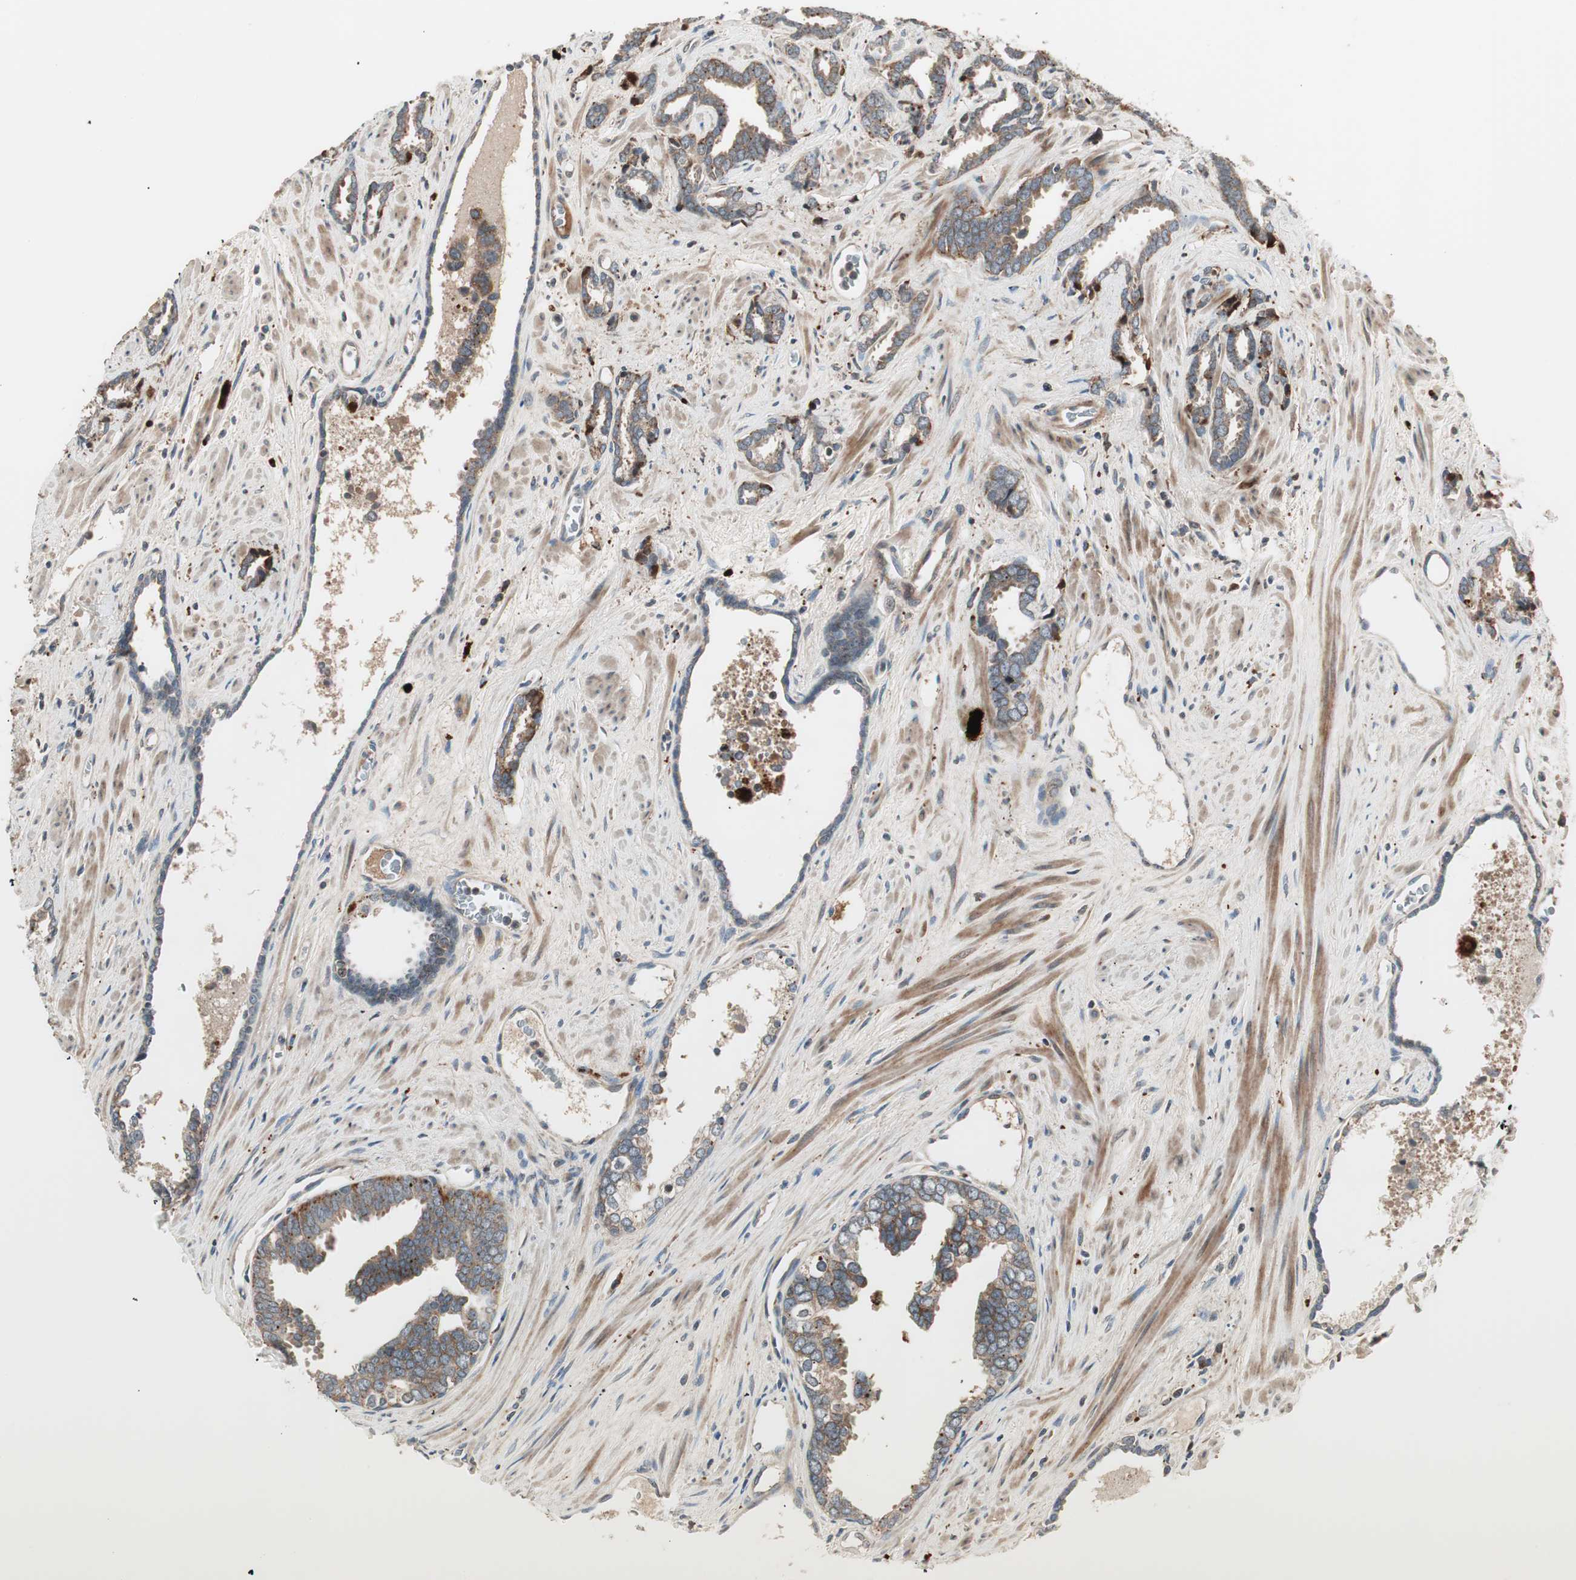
{"staining": {"intensity": "weak", "quantity": ">75%", "location": "cytoplasmic/membranous"}, "tissue": "prostate cancer", "cell_type": "Tumor cells", "image_type": "cancer", "snomed": [{"axis": "morphology", "description": "Adenocarcinoma, High grade"}, {"axis": "topography", "description": "Prostate"}], "caption": "A low amount of weak cytoplasmic/membranous staining is present in approximately >75% of tumor cells in prostate cancer (adenocarcinoma (high-grade)) tissue.", "gene": "SFRP1", "patient": {"sex": "male", "age": 67}}